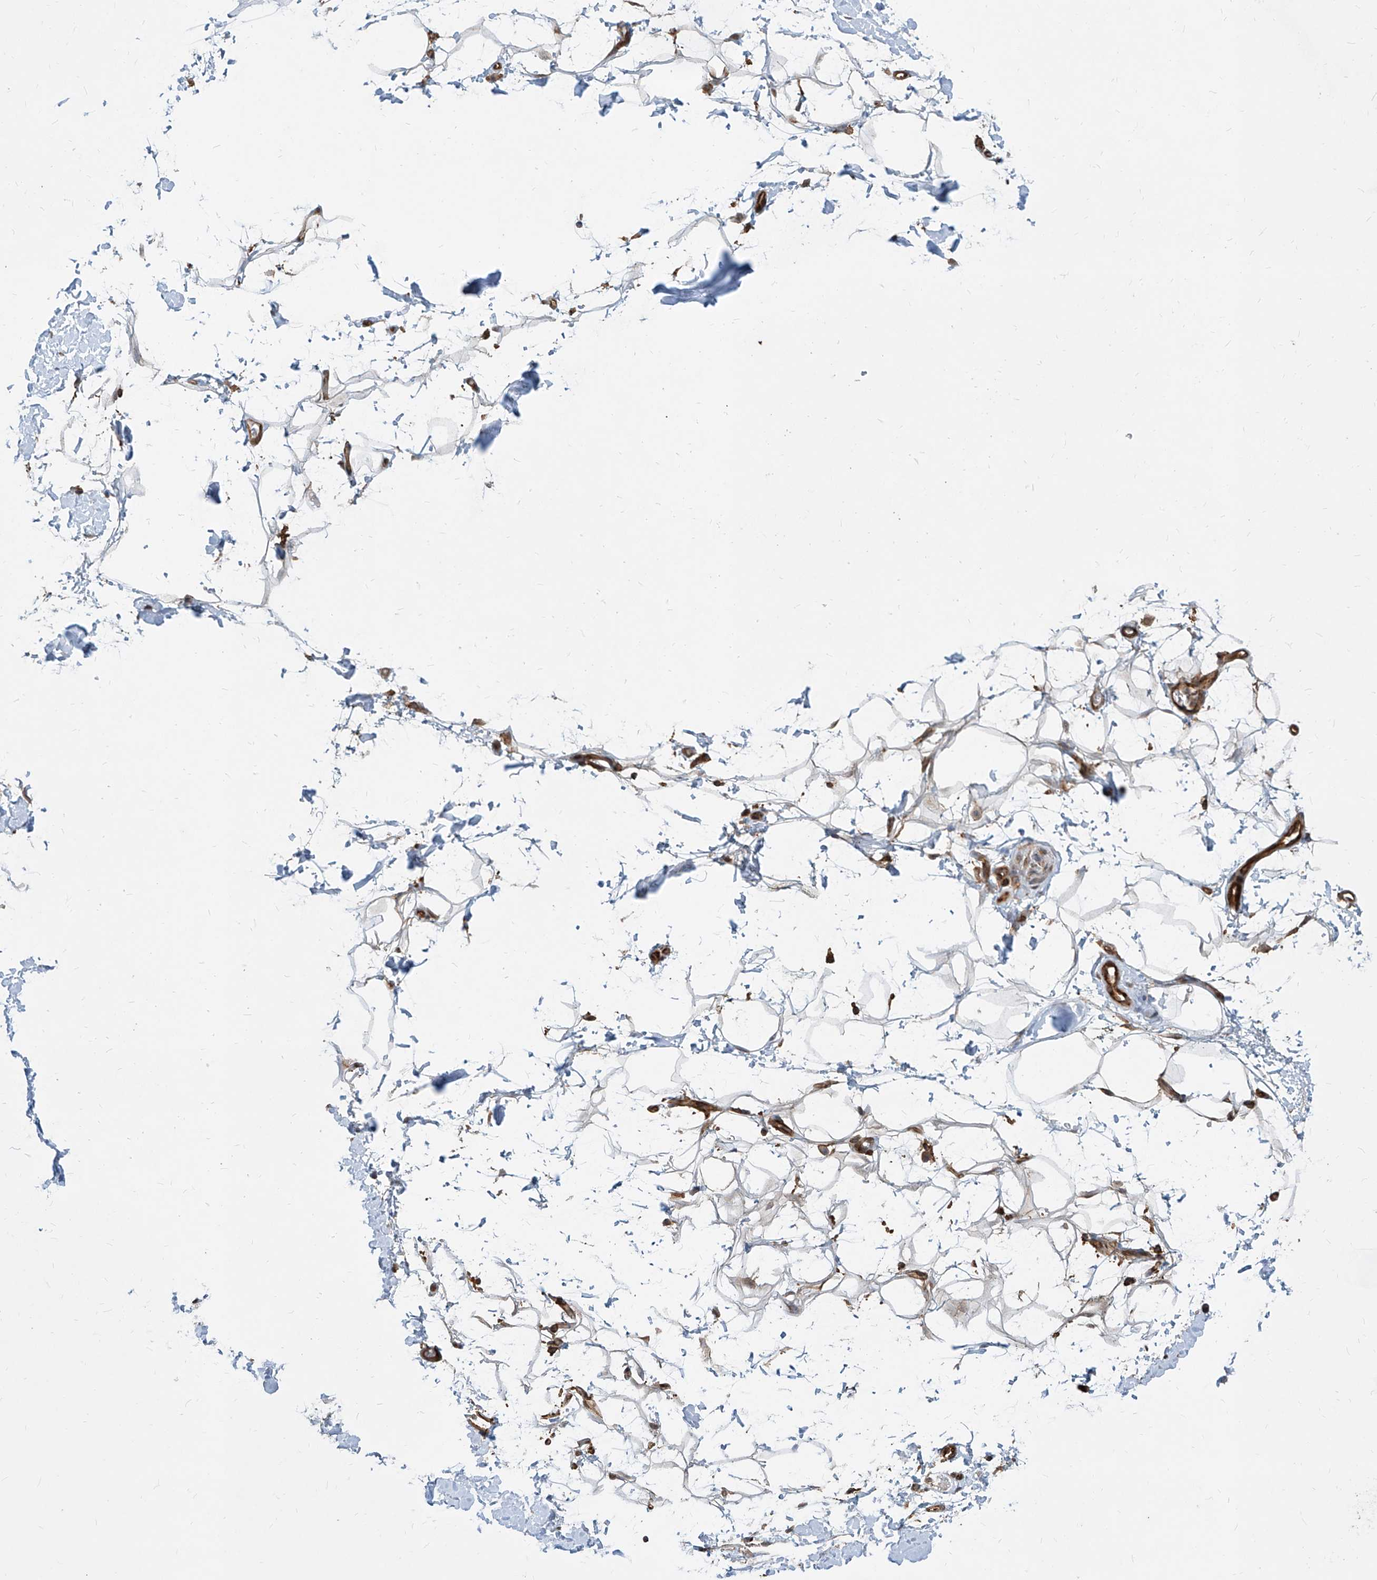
{"staining": {"intensity": "moderate", "quantity": ">75%", "location": "cytoplasmic/membranous"}, "tissue": "adipose tissue", "cell_type": "Adipocytes", "image_type": "normal", "snomed": [{"axis": "morphology", "description": "Normal tissue, NOS"}, {"axis": "morphology", "description": "Adenocarcinoma, NOS"}, {"axis": "topography", "description": "Pancreas"}, {"axis": "topography", "description": "Peripheral nerve tissue"}], "caption": "DAB (3,3'-diaminobenzidine) immunohistochemical staining of unremarkable human adipose tissue exhibits moderate cytoplasmic/membranous protein expression in about >75% of adipocytes.", "gene": "MAGED2", "patient": {"sex": "male", "age": 59}}